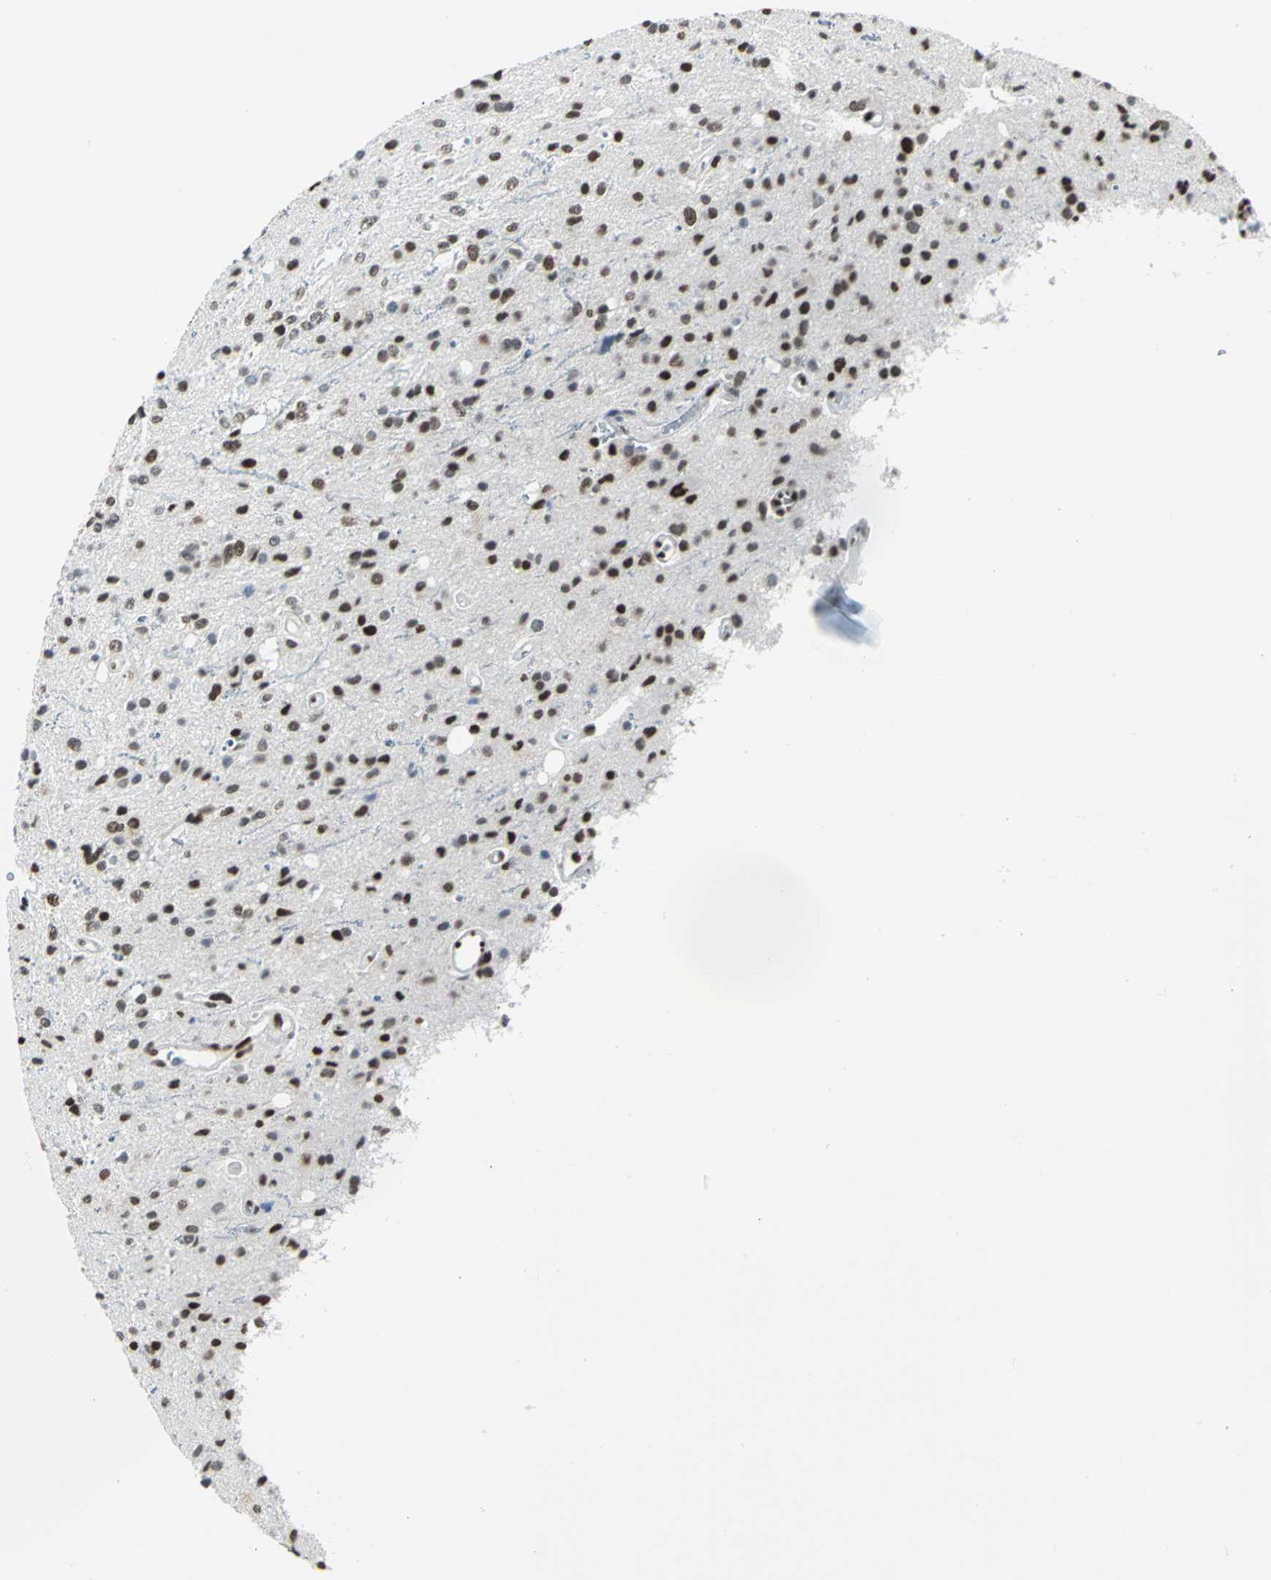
{"staining": {"intensity": "strong", "quantity": ">75%", "location": "nuclear"}, "tissue": "glioma", "cell_type": "Tumor cells", "image_type": "cancer", "snomed": [{"axis": "morphology", "description": "Glioma, malignant, High grade"}, {"axis": "topography", "description": "Brain"}], "caption": "An immunohistochemistry image of neoplastic tissue is shown. Protein staining in brown highlights strong nuclear positivity in malignant glioma (high-grade) within tumor cells. Using DAB (3,3'-diaminobenzidine) (brown) and hematoxylin (blue) stains, captured at high magnification using brightfield microscopy.", "gene": "HNRNPD", "patient": {"sex": "male", "age": 47}}